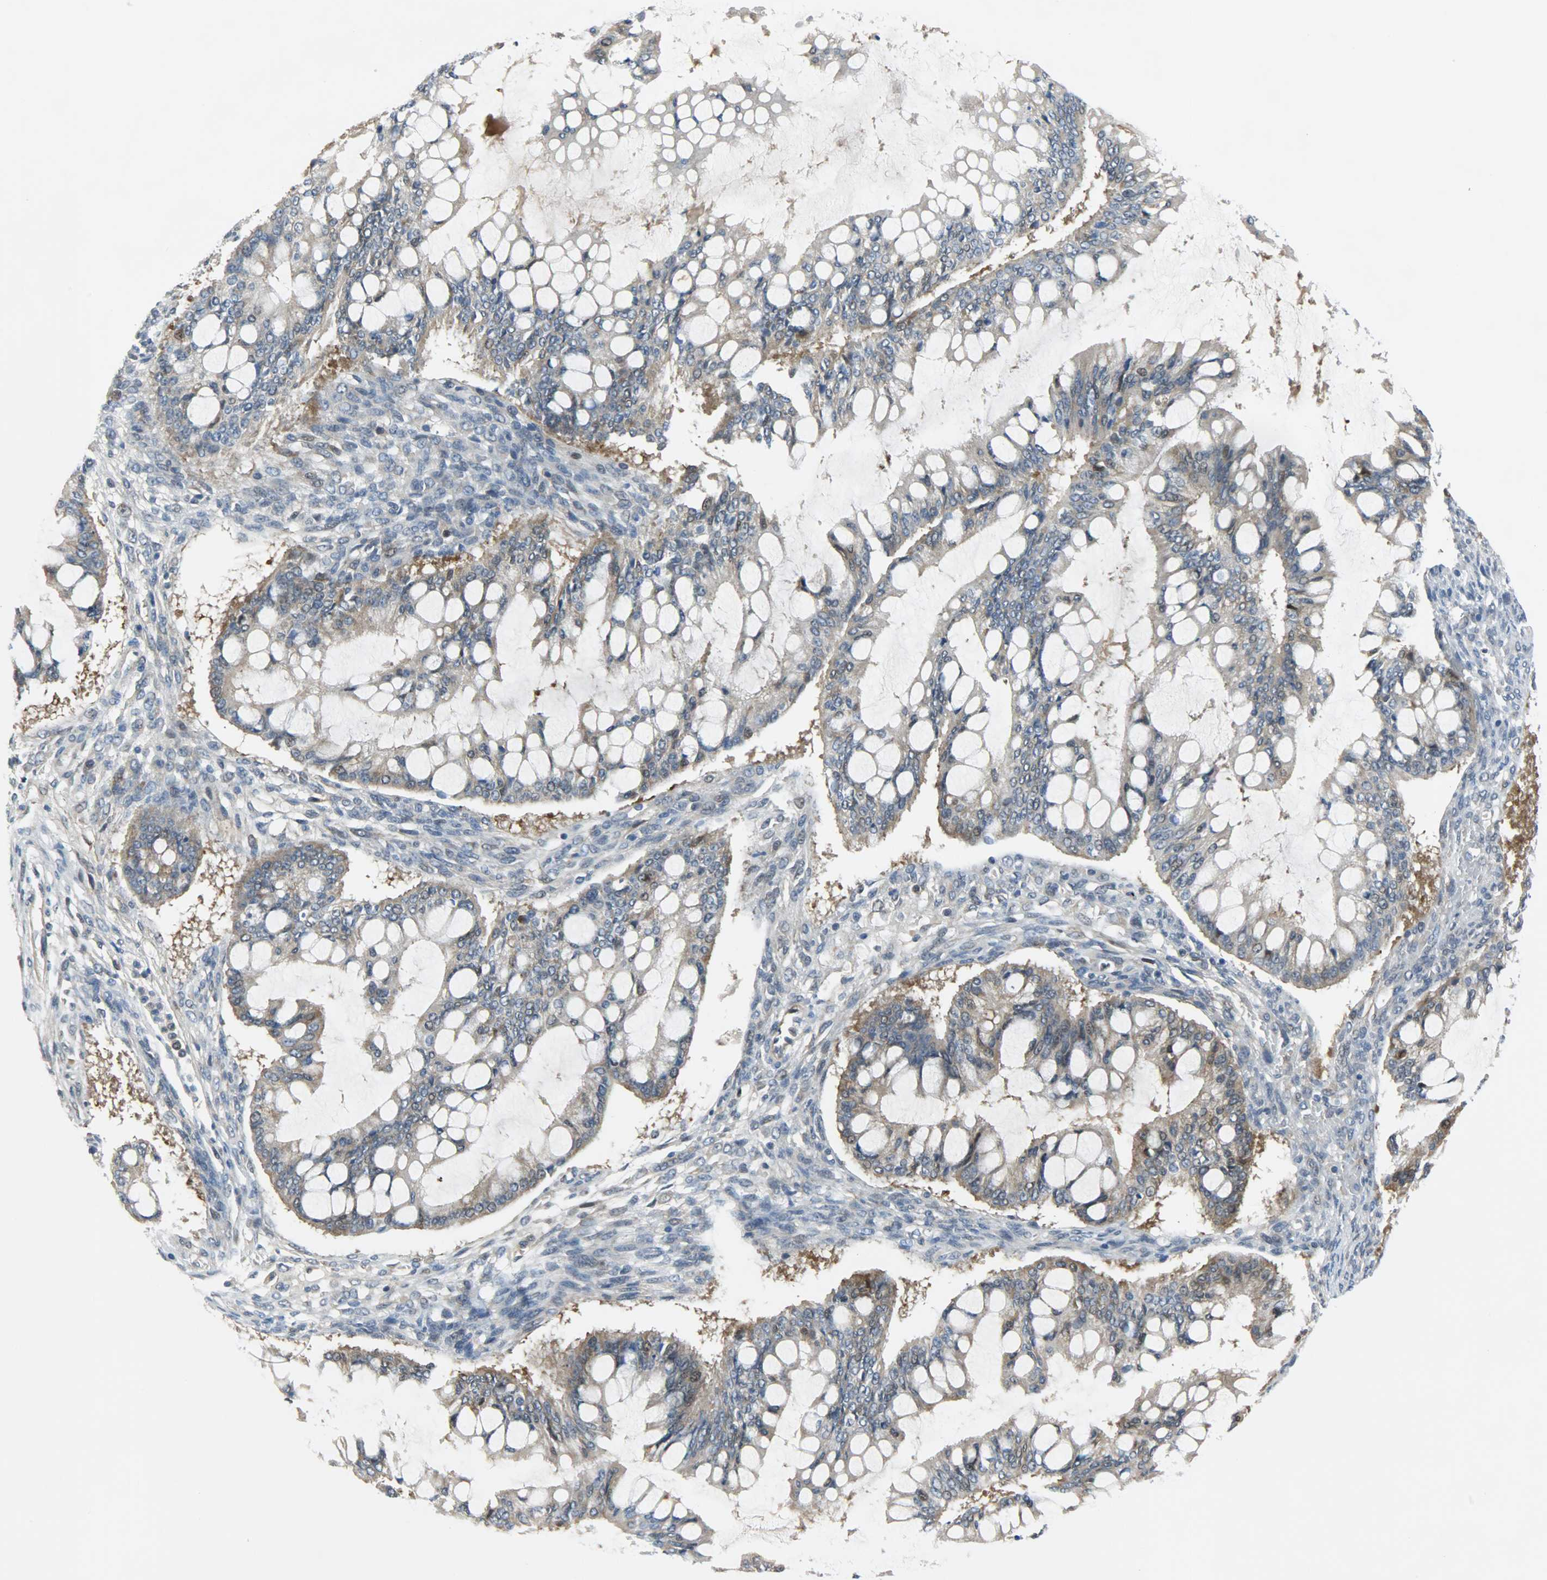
{"staining": {"intensity": "moderate", "quantity": ">75%", "location": "cytoplasmic/membranous"}, "tissue": "ovarian cancer", "cell_type": "Tumor cells", "image_type": "cancer", "snomed": [{"axis": "morphology", "description": "Cystadenocarcinoma, mucinous, NOS"}, {"axis": "topography", "description": "Ovary"}], "caption": "IHC (DAB) staining of human ovarian cancer shows moderate cytoplasmic/membranous protein expression in about >75% of tumor cells.", "gene": "EIF4EBP1", "patient": {"sex": "female", "age": 73}}